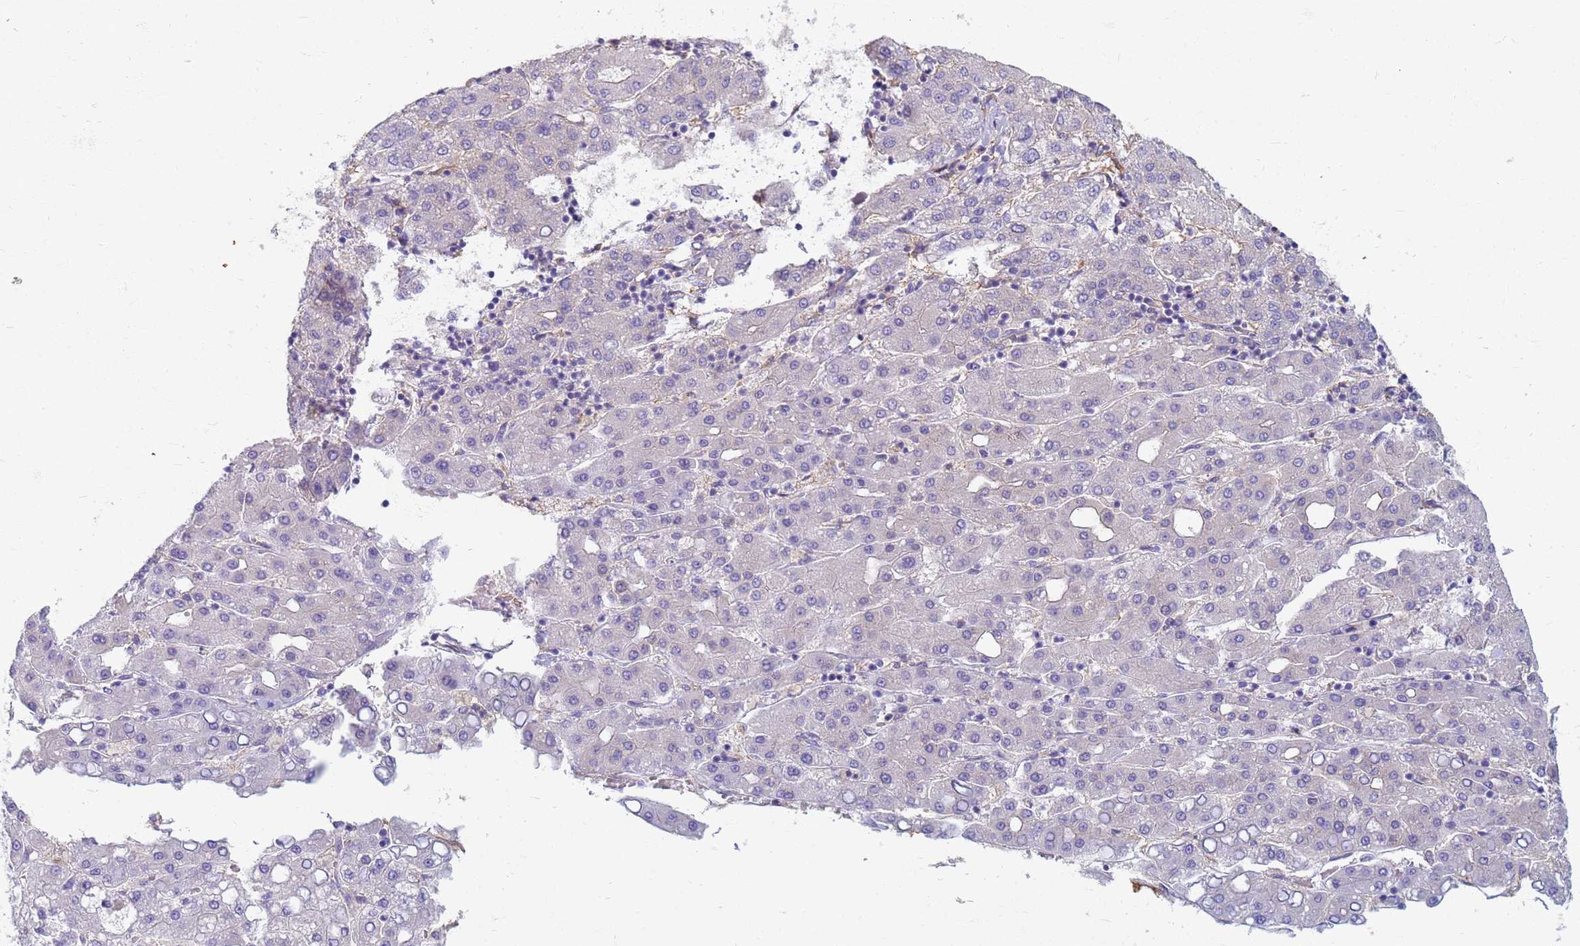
{"staining": {"intensity": "negative", "quantity": "none", "location": "none"}, "tissue": "liver cancer", "cell_type": "Tumor cells", "image_type": "cancer", "snomed": [{"axis": "morphology", "description": "Carcinoma, Hepatocellular, NOS"}, {"axis": "topography", "description": "Liver"}], "caption": "High magnification brightfield microscopy of liver hepatocellular carcinoma stained with DAB (3,3'-diaminobenzidine) (brown) and counterstained with hematoxylin (blue): tumor cells show no significant staining.", "gene": "EEA1", "patient": {"sex": "male", "age": 65}}